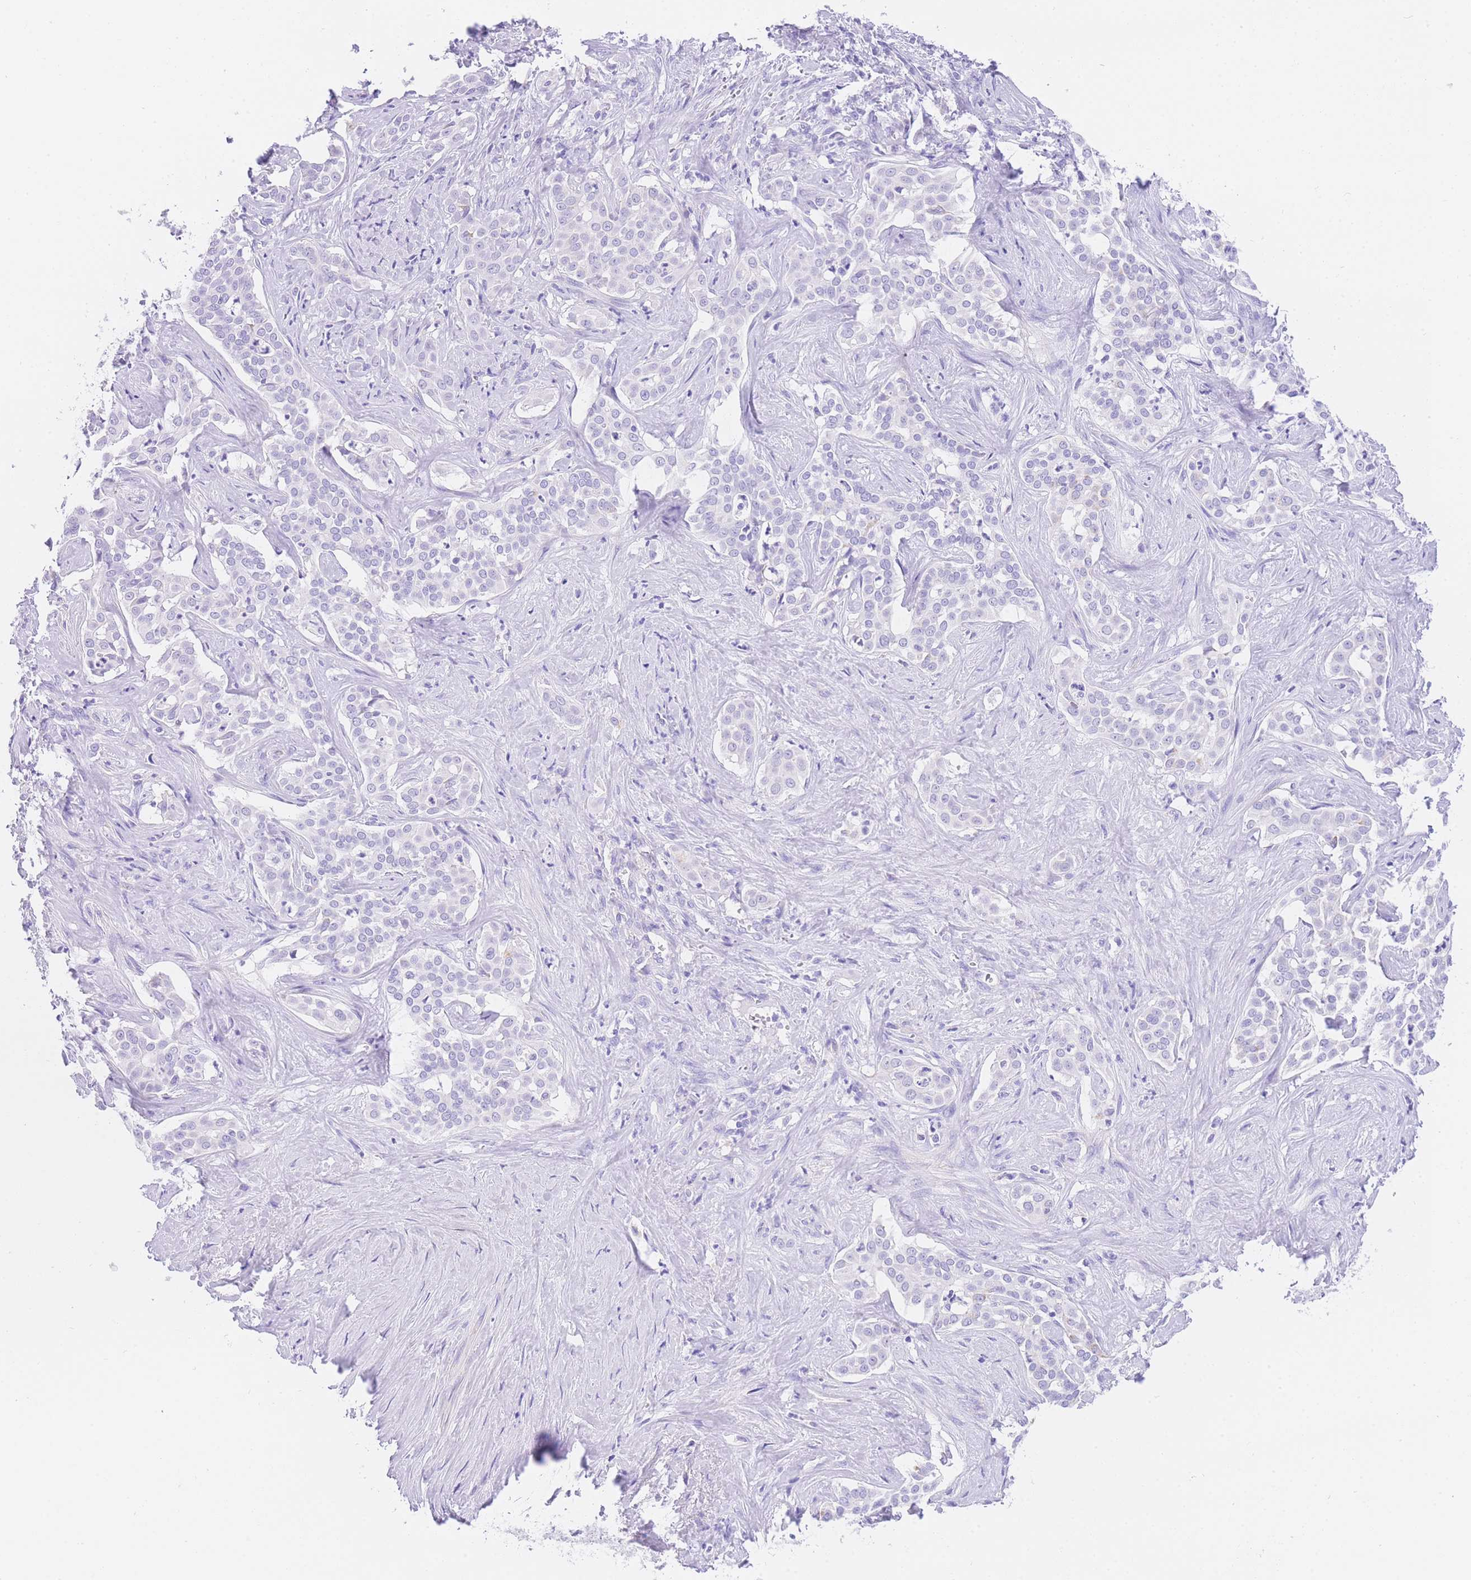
{"staining": {"intensity": "negative", "quantity": "none", "location": "none"}, "tissue": "liver cancer", "cell_type": "Tumor cells", "image_type": "cancer", "snomed": [{"axis": "morphology", "description": "Cholangiocarcinoma"}, {"axis": "topography", "description": "Liver"}], "caption": "The micrograph demonstrates no significant expression in tumor cells of liver cholangiocarcinoma.", "gene": "NKD2", "patient": {"sex": "male", "age": 67}}